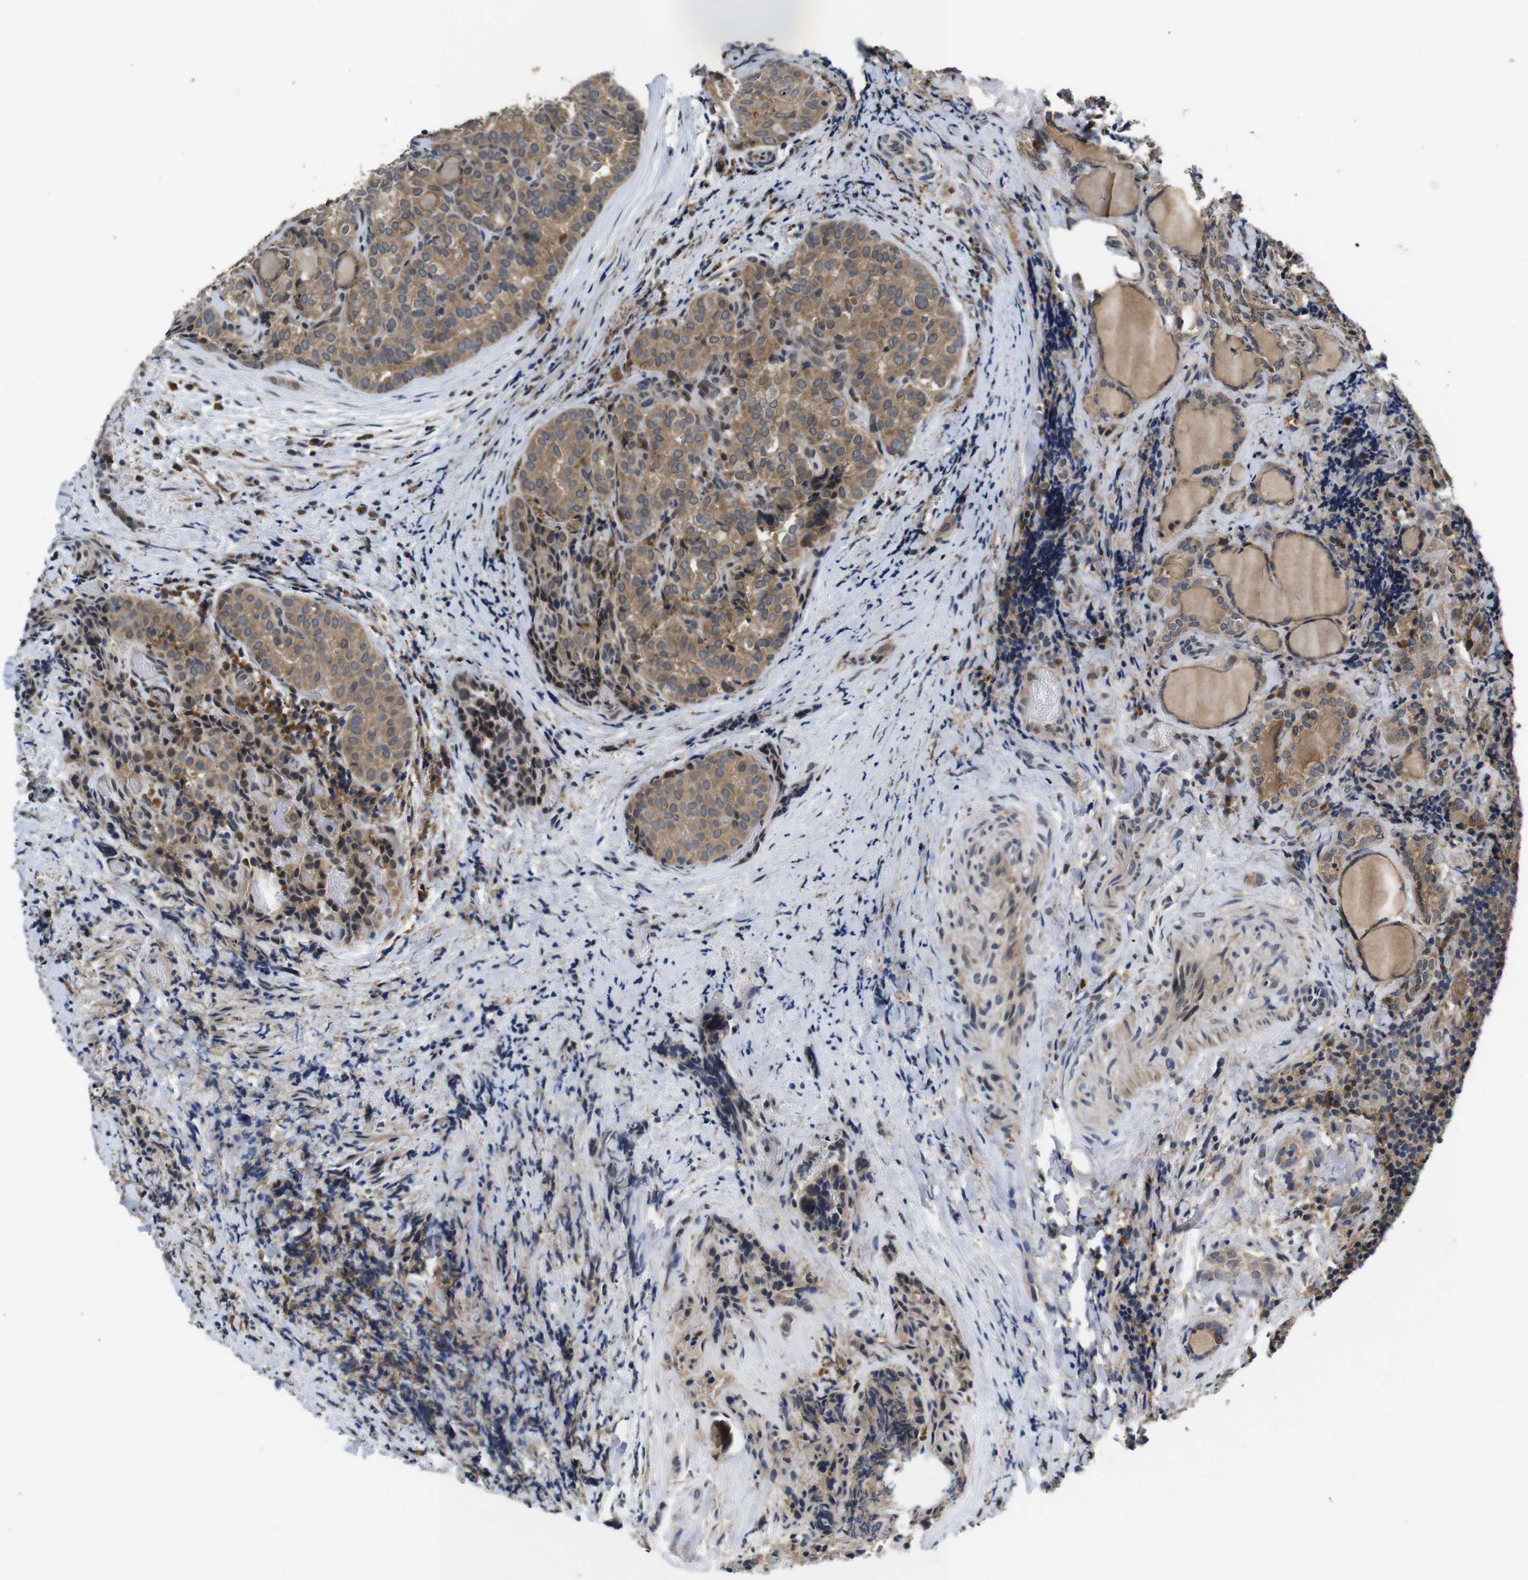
{"staining": {"intensity": "moderate", "quantity": ">75%", "location": "cytoplasmic/membranous"}, "tissue": "thyroid cancer", "cell_type": "Tumor cells", "image_type": "cancer", "snomed": [{"axis": "morphology", "description": "Normal tissue, NOS"}, {"axis": "morphology", "description": "Papillary adenocarcinoma, NOS"}, {"axis": "topography", "description": "Thyroid gland"}], "caption": "The image shows immunohistochemical staining of thyroid papillary adenocarcinoma. There is moderate cytoplasmic/membranous staining is identified in approximately >75% of tumor cells. (DAB (3,3'-diaminobenzidine) IHC, brown staining for protein, blue staining for nuclei).", "gene": "ZBTB46", "patient": {"sex": "female", "age": 30}}